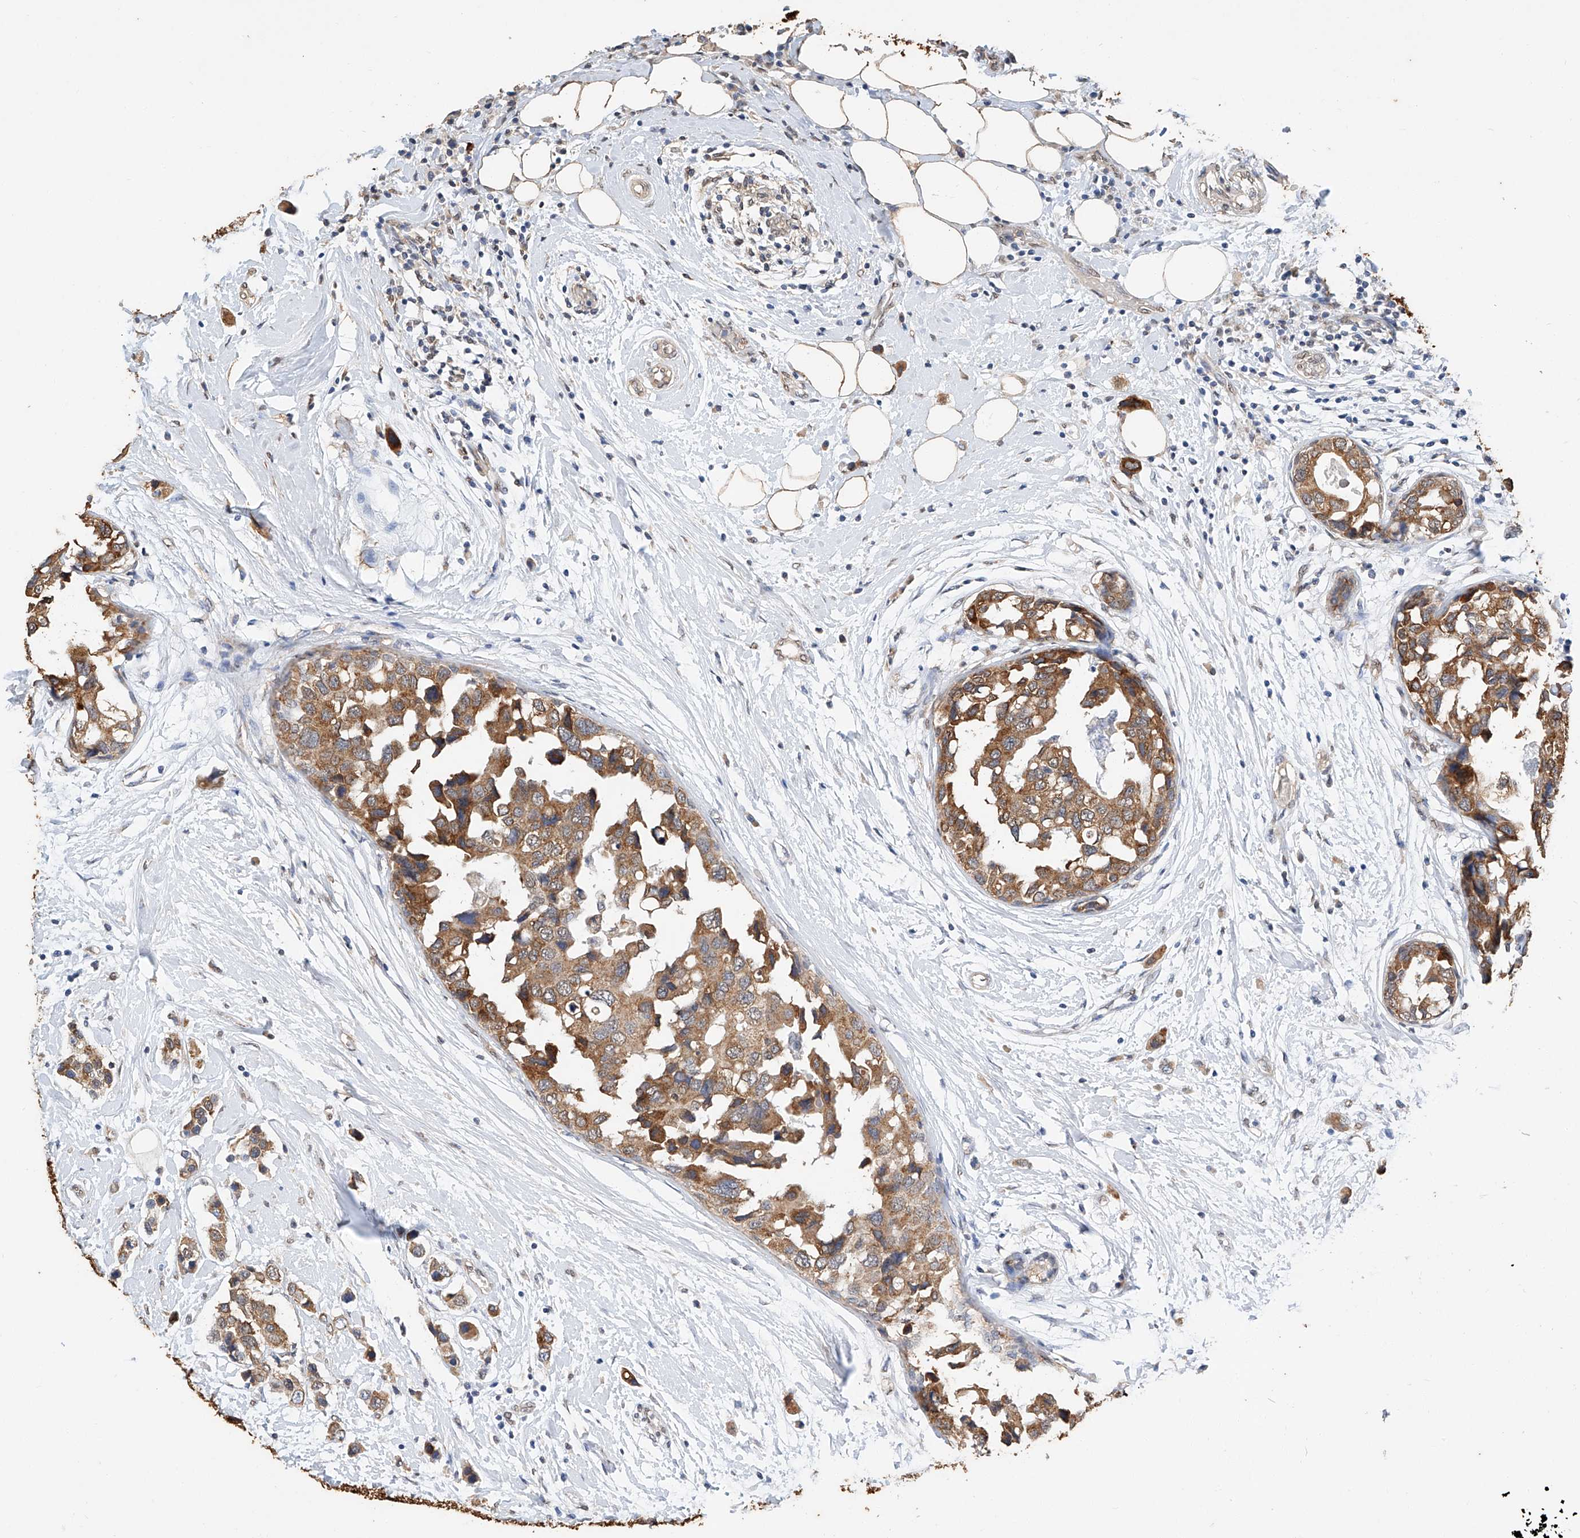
{"staining": {"intensity": "moderate", "quantity": ">75%", "location": "cytoplasmic/membranous"}, "tissue": "breast cancer", "cell_type": "Tumor cells", "image_type": "cancer", "snomed": [{"axis": "morphology", "description": "Normal tissue, NOS"}, {"axis": "morphology", "description": "Duct carcinoma"}, {"axis": "topography", "description": "Breast"}], "caption": "DAB immunohistochemical staining of human breast invasive ductal carcinoma exhibits moderate cytoplasmic/membranous protein expression in about >75% of tumor cells.", "gene": "CERS4", "patient": {"sex": "female", "age": 50}}